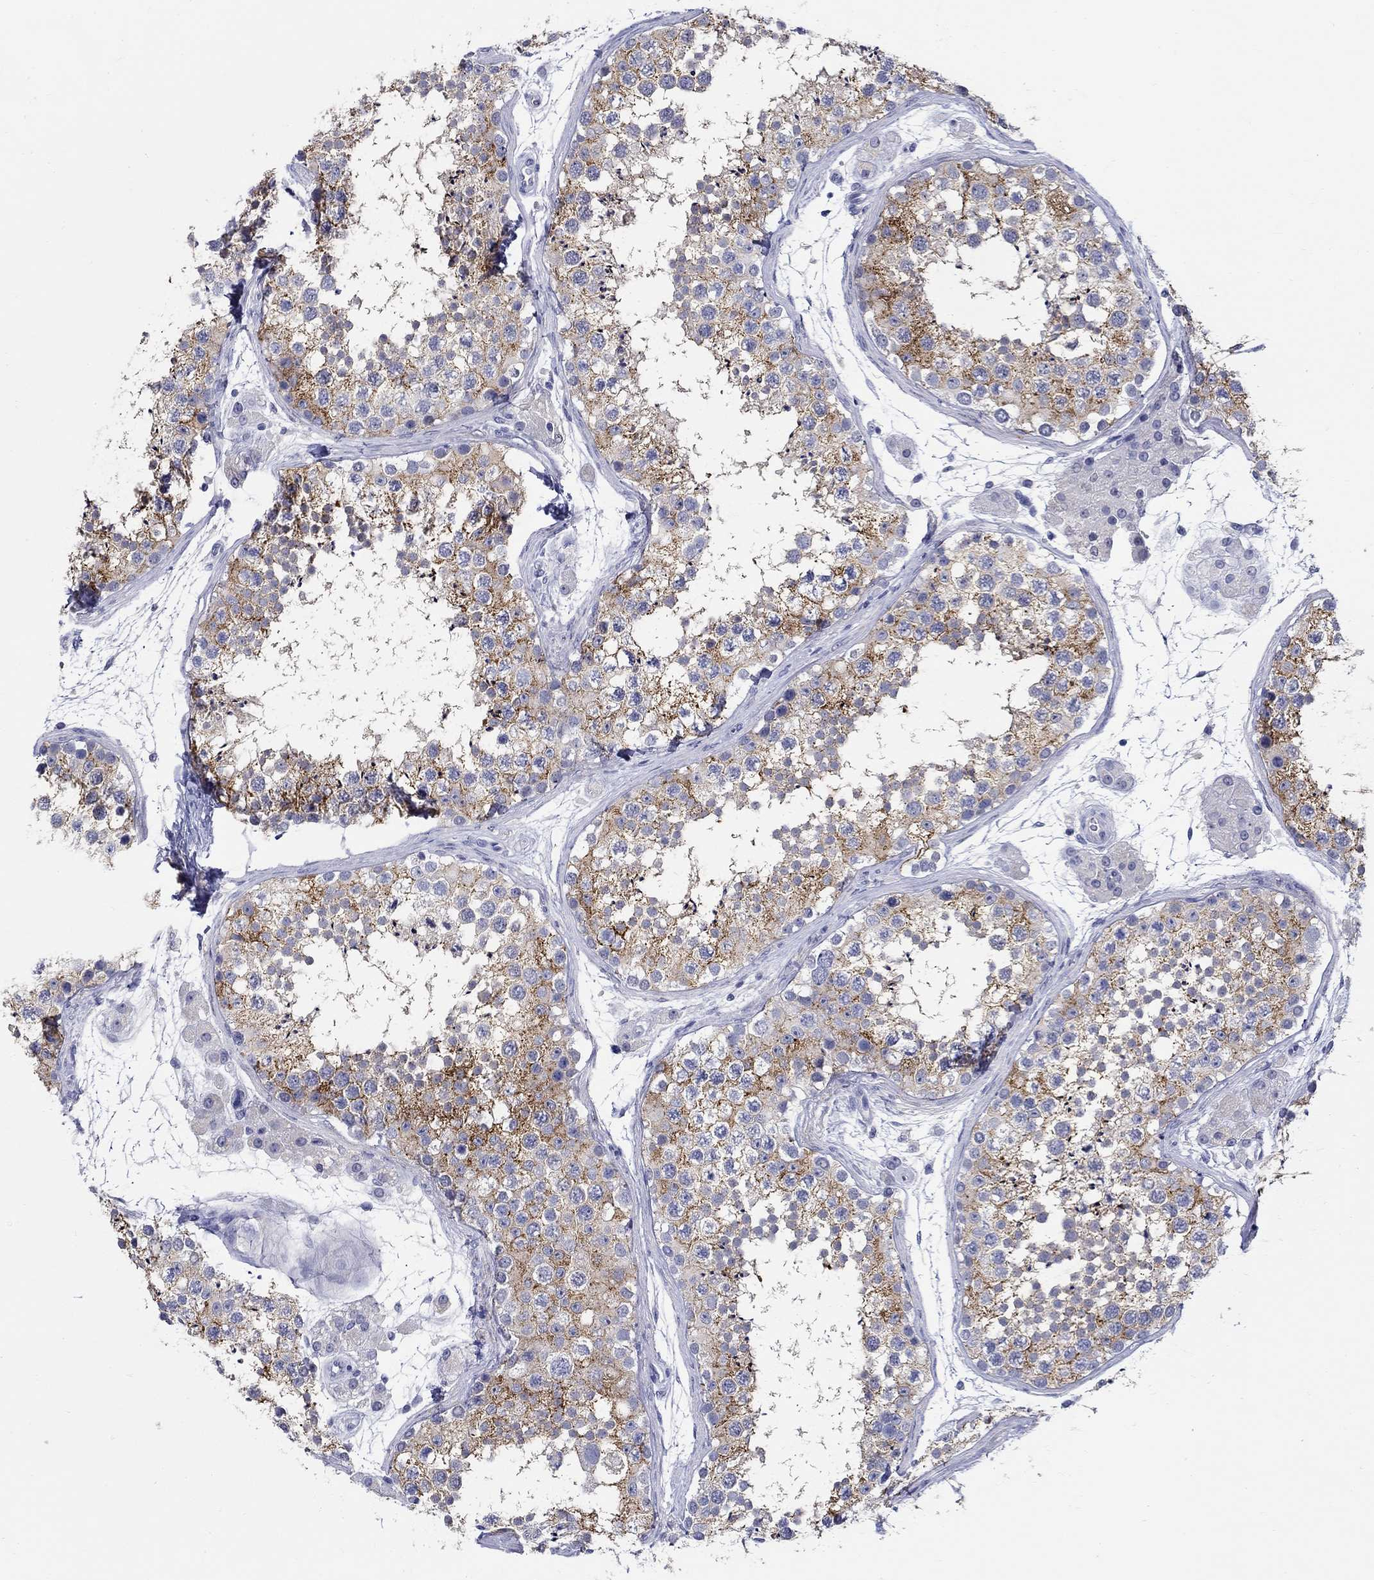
{"staining": {"intensity": "moderate", "quantity": "25%-75%", "location": "cytoplasmic/membranous"}, "tissue": "testis", "cell_type": "Cells in seminiferous ducts", "image_type": "normal", "snomed": [{"axis": "morphology", "description": "Normal tissue, NOS"}, {"axis": "topography", "description": "Testis"}], "caption": "A brown stain highlights moderate cytoplasmic/membranous positivity of a protein in cells in seminiferous ducts of unremarkable human testis. Nuclei are stained in blue.", "gene": "SLC30A3", "patient": {"sex": "male", "age": 41}}